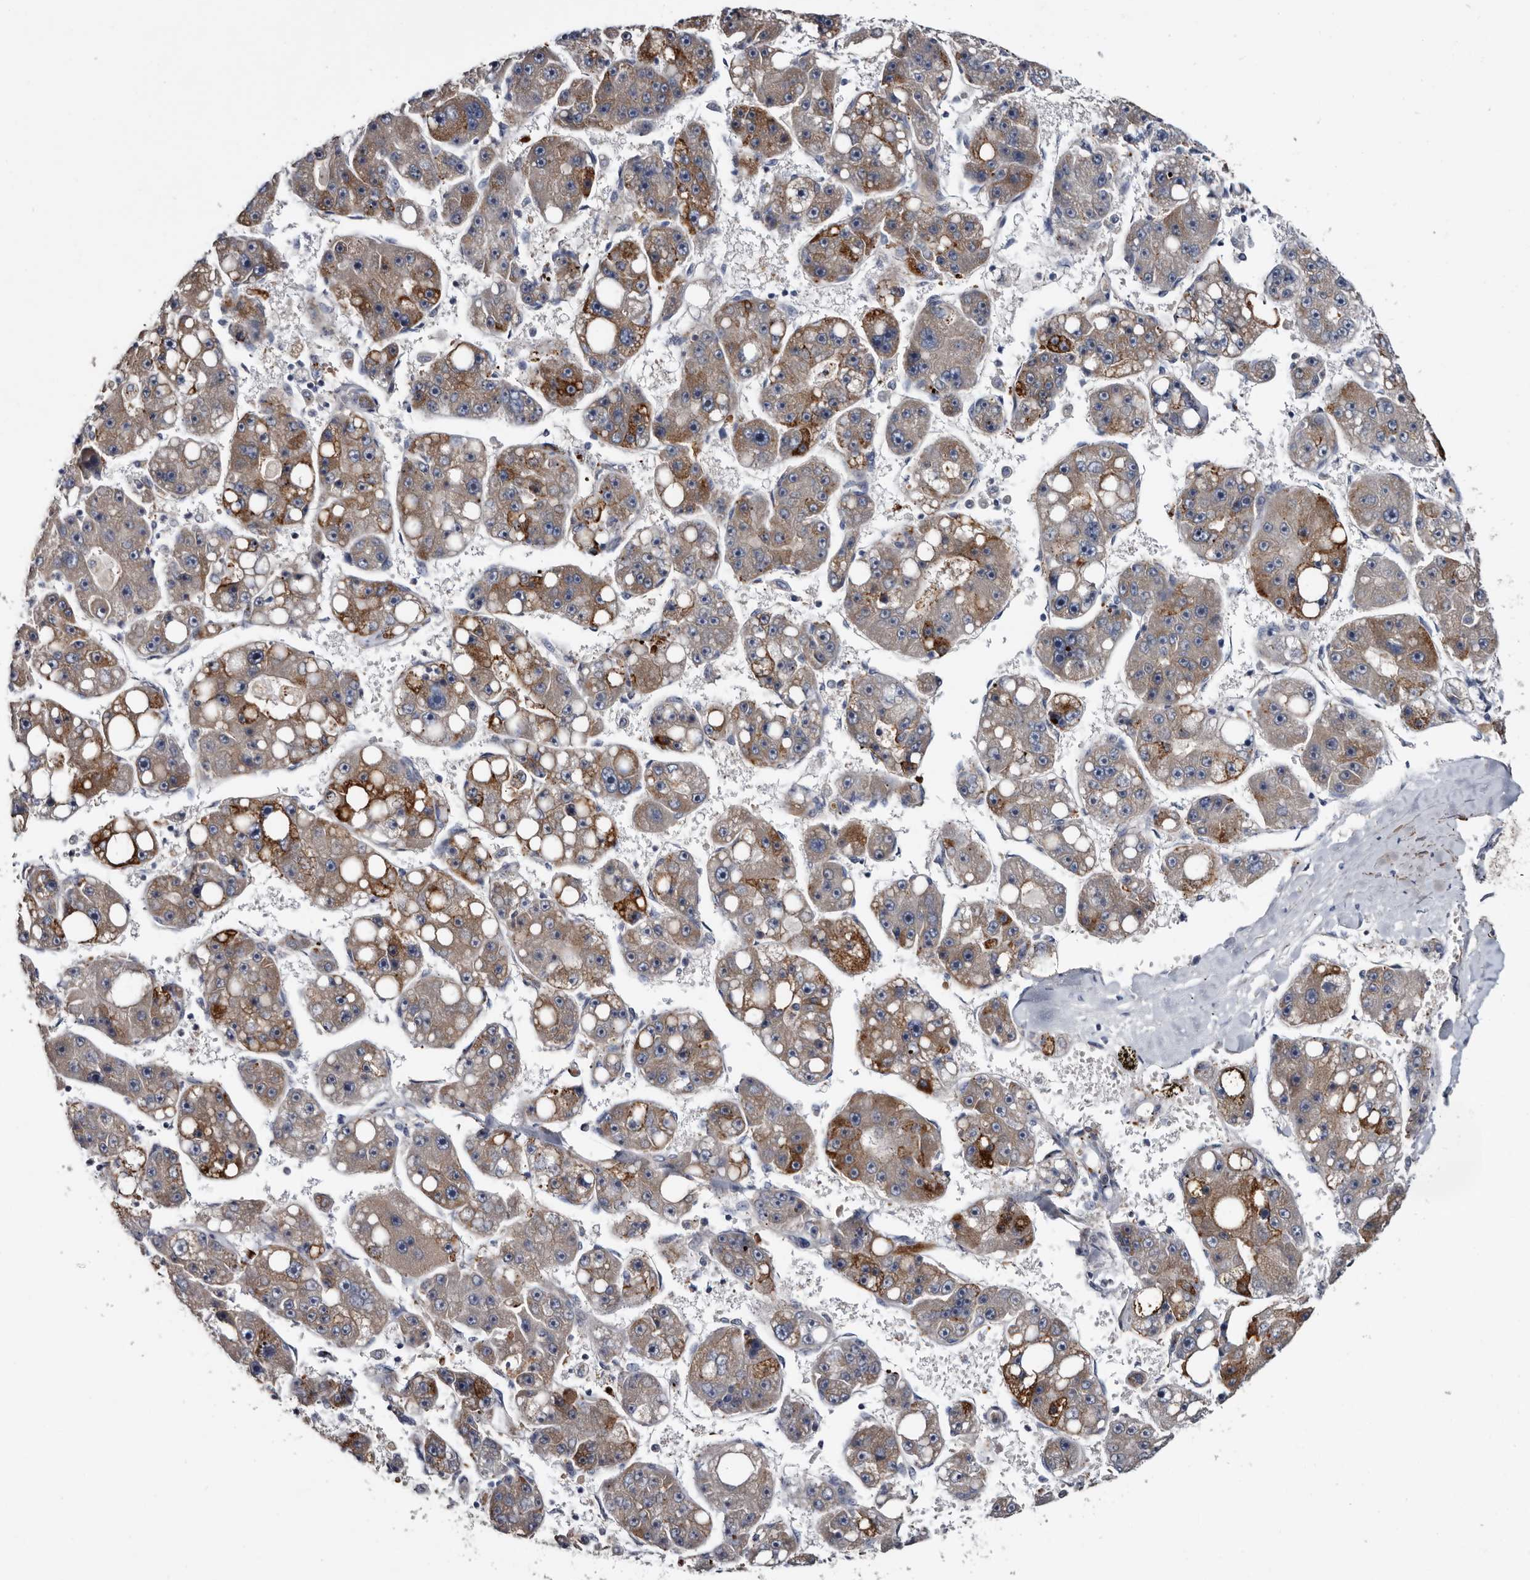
{"staining": {"intensity": "strong", "quantity": "<25%", "location": "cytoplasmic/membranous"}, "tissue": "liver cancer", "cell_type": "Tumor cells", "image_type": "cancer", "snomed": [{"axis": "morphology", "description": "Carcinoma, Hepatocellular, NOS"}, {"axis": "topography", "description": "Liver"}], "caption": "Immunohistochemical staining of human liver cancer (hepatocellular carcinoma) demonstrates medium levels of strong cytoplasmic/membranous expression in about <25% of tumor cells. Using DAB (3,3'-diaminobenzidine) (brown) and hematoxylin (blue) stains, captured at high magnification using brightfield microscopy.", "gene": "IARS1", "patient": {"sex": "female", "age": 61}}